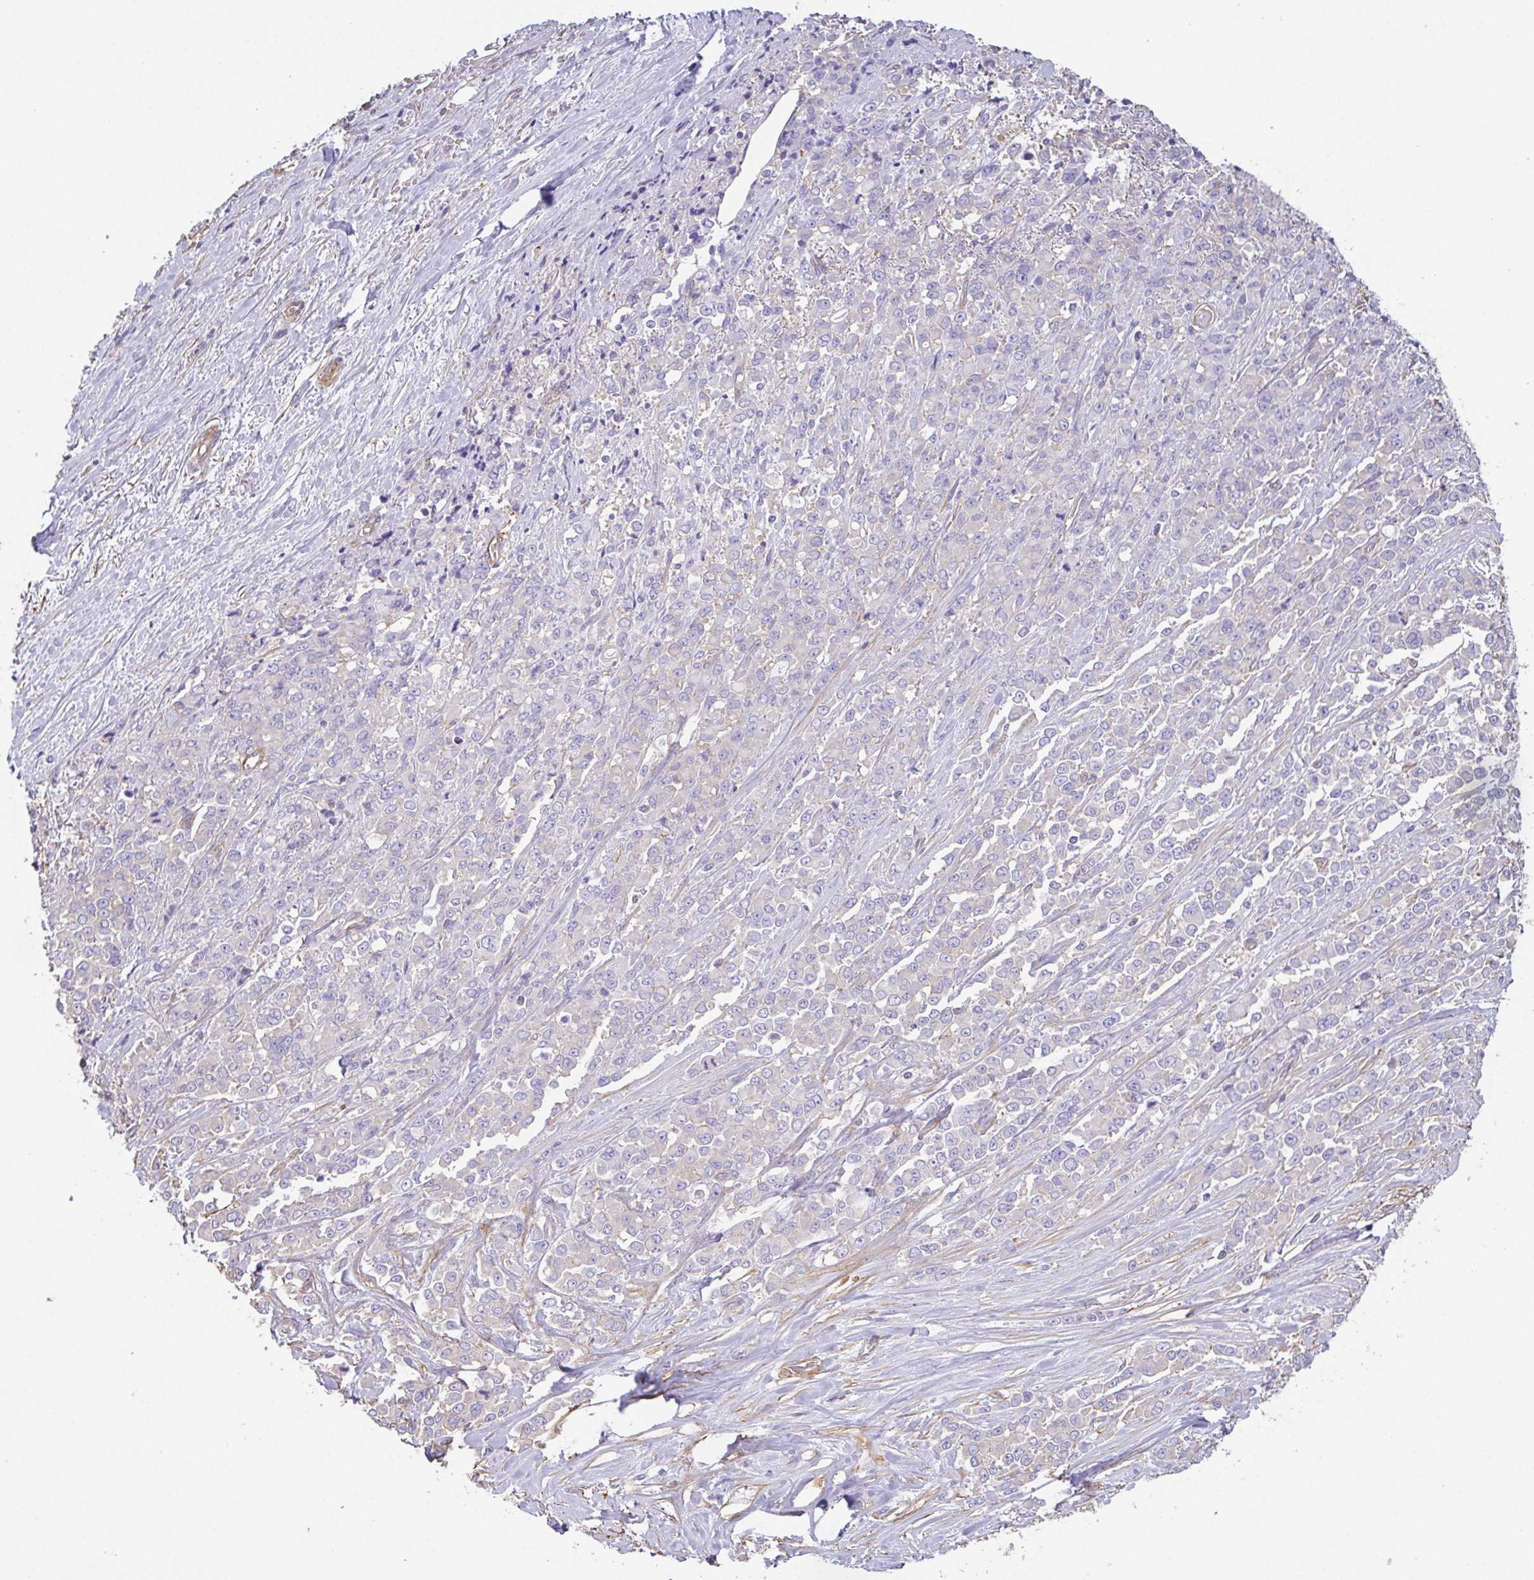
{"staining": {"intensity": "negative", "quantity": "none", "location": "none"}, "tissue": "stomach cancer", "cell_type": "Tumor cells", "image_type": "cancer", "snomed": [{"axis": "morphology", "description": "Adenocarcinoma, NOS"}, {"axis": "topography", "description": "Stomach"}], "caption": "Tumor cells show no significant protein positivity in stomach adenocarcinoma.", "gene": "MYL6", "patient": {"sex": "female", "age": 76}}